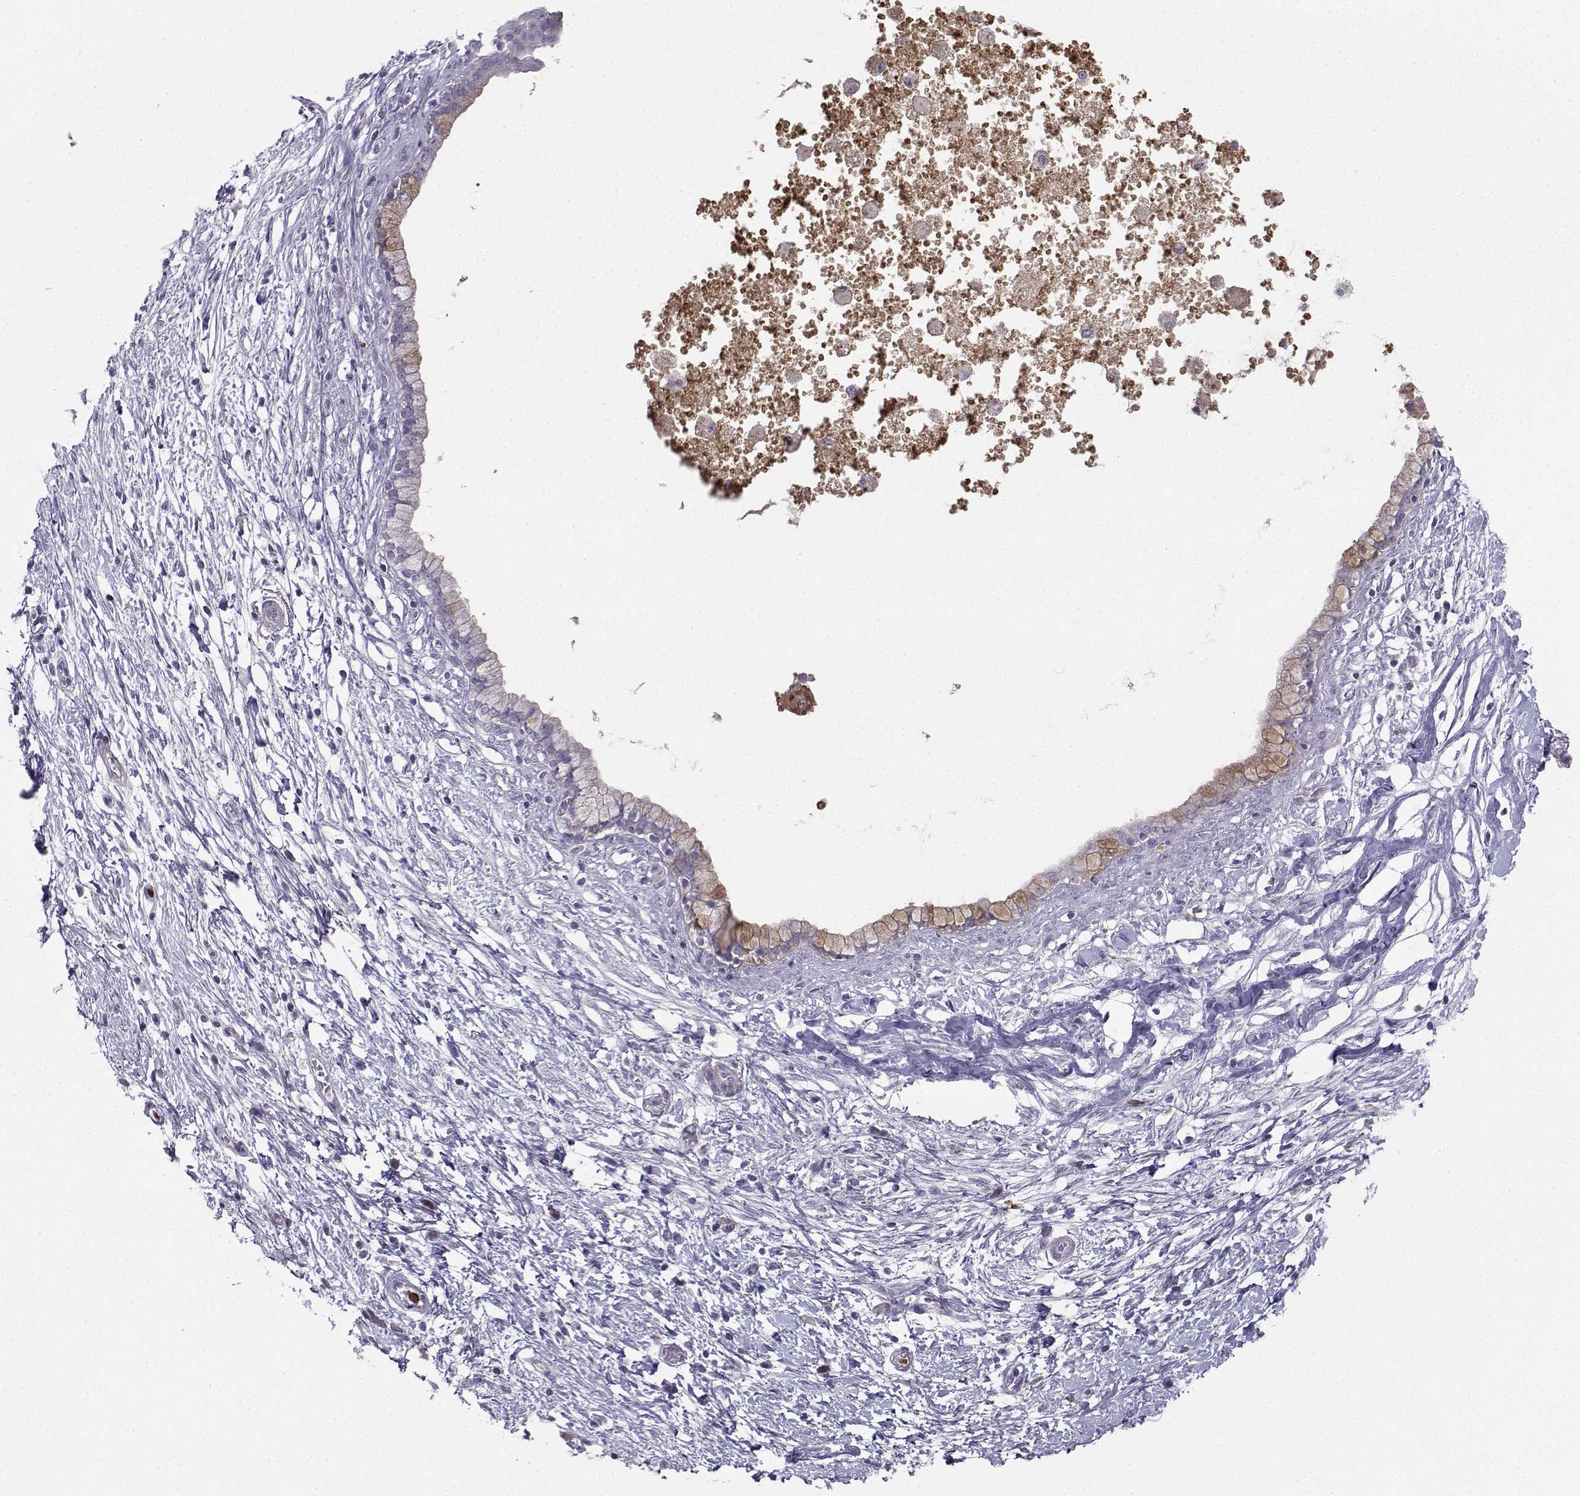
{"staining": {"intensity": "negative", "quantity": "none", "location": "none"}, "tissue": "pancreatic cancer", "cell_type": "Tumor cells", "image_type": "cancer", "snomed": [{"axis": "morphology", "description": "Adenocarcinoma, NOS"}, {"axis": "topography", "description": "Pancreas"}], "caption": "Protein analysis of adenocarcinoma (pancreatic) demonstrates no significant staining in tumor cells.", "gene": "CALY", "patient": {"sex": "female", "age": 72}}